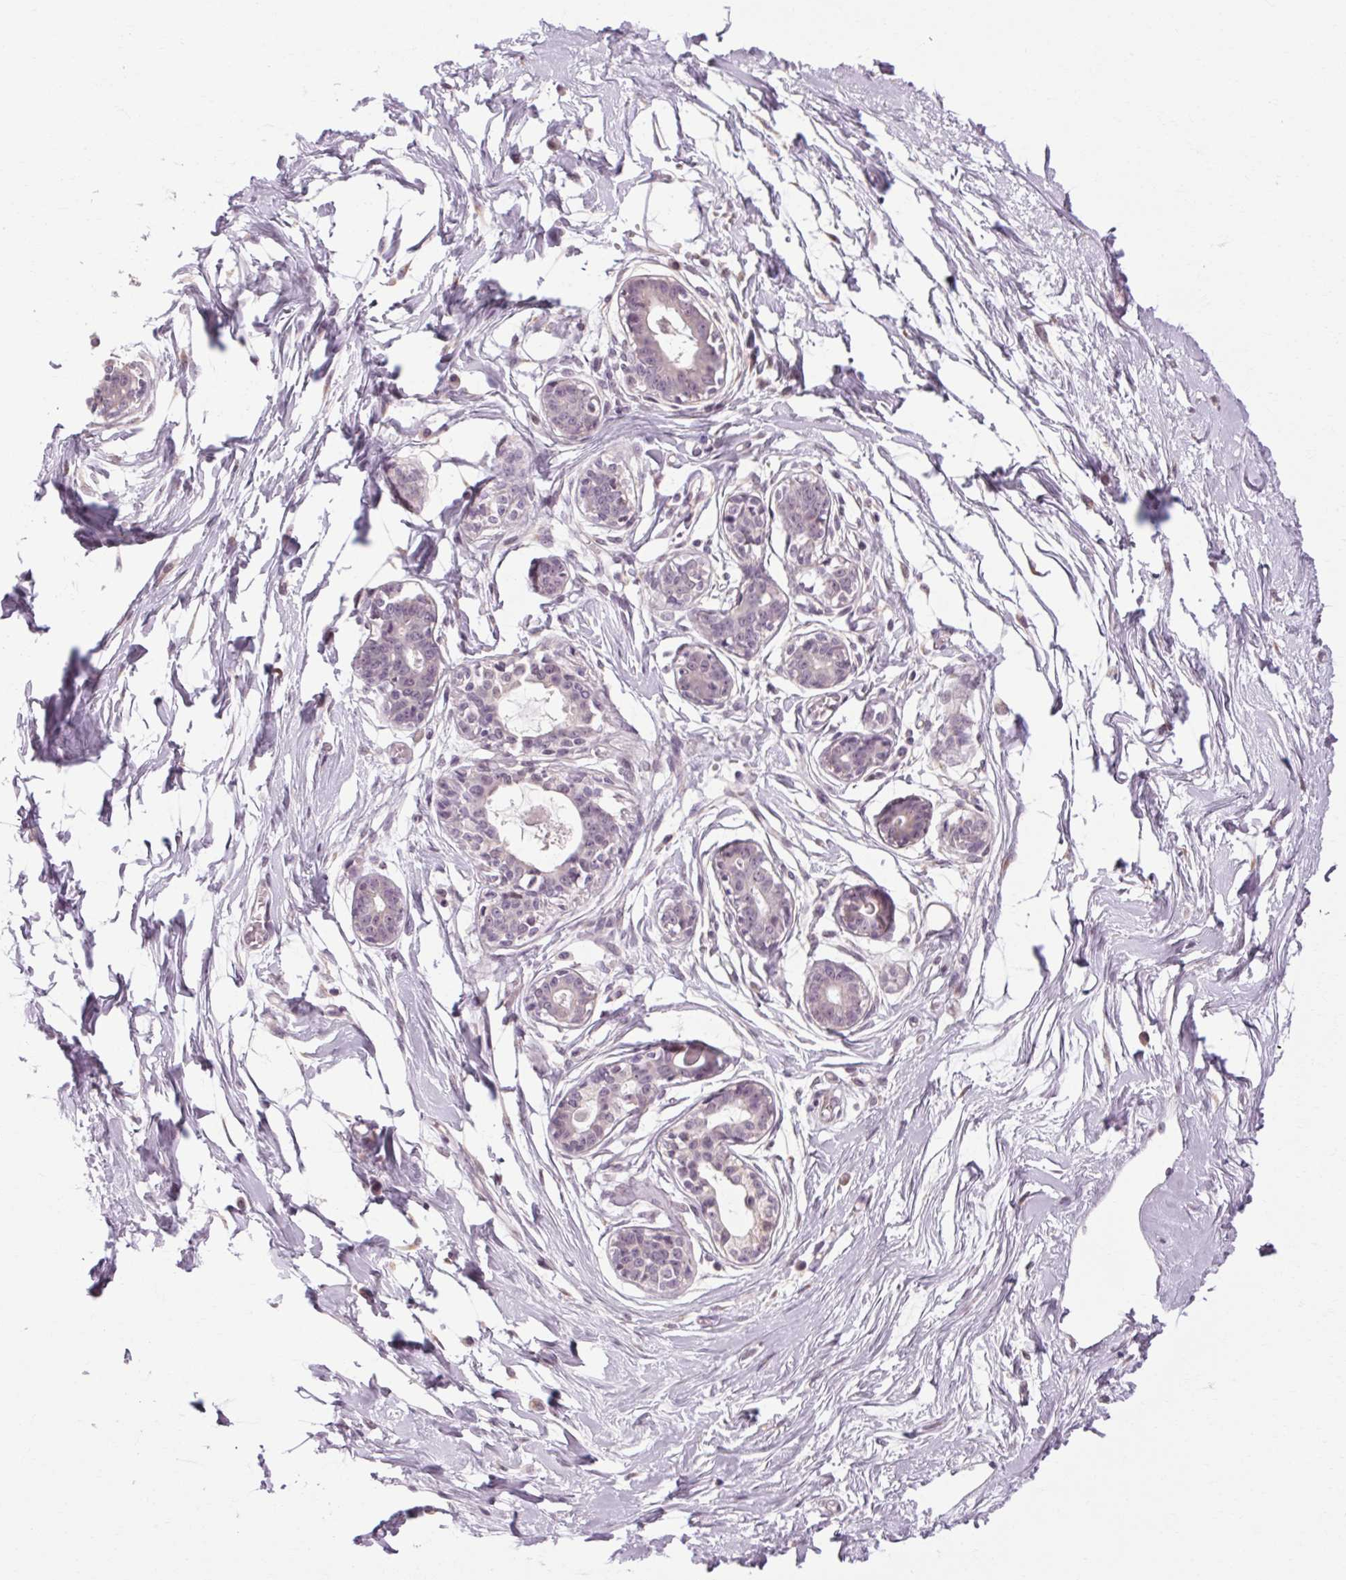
{"staining": {"intensity": "negative", "quantity": "none", "location": "none"}, "tissue": "breast", "cell_type": "Adipocytes", "image_type": "normal", "snomed": [{"axis": "morphology", "description": "Normal tissue, NOS"}, {"axis": "topography", "description": "Breast"}], "caption": "Immunohistochemical staining of normal breast demonstrates no significant expression in adipocytes. (DAB (3,3'-diaminobenzidine) immunohistochemistry (IHC) with hematoxylin counter stain).", "gene": "KLHL40", "patient": {"sex": "female", "age": 45}}